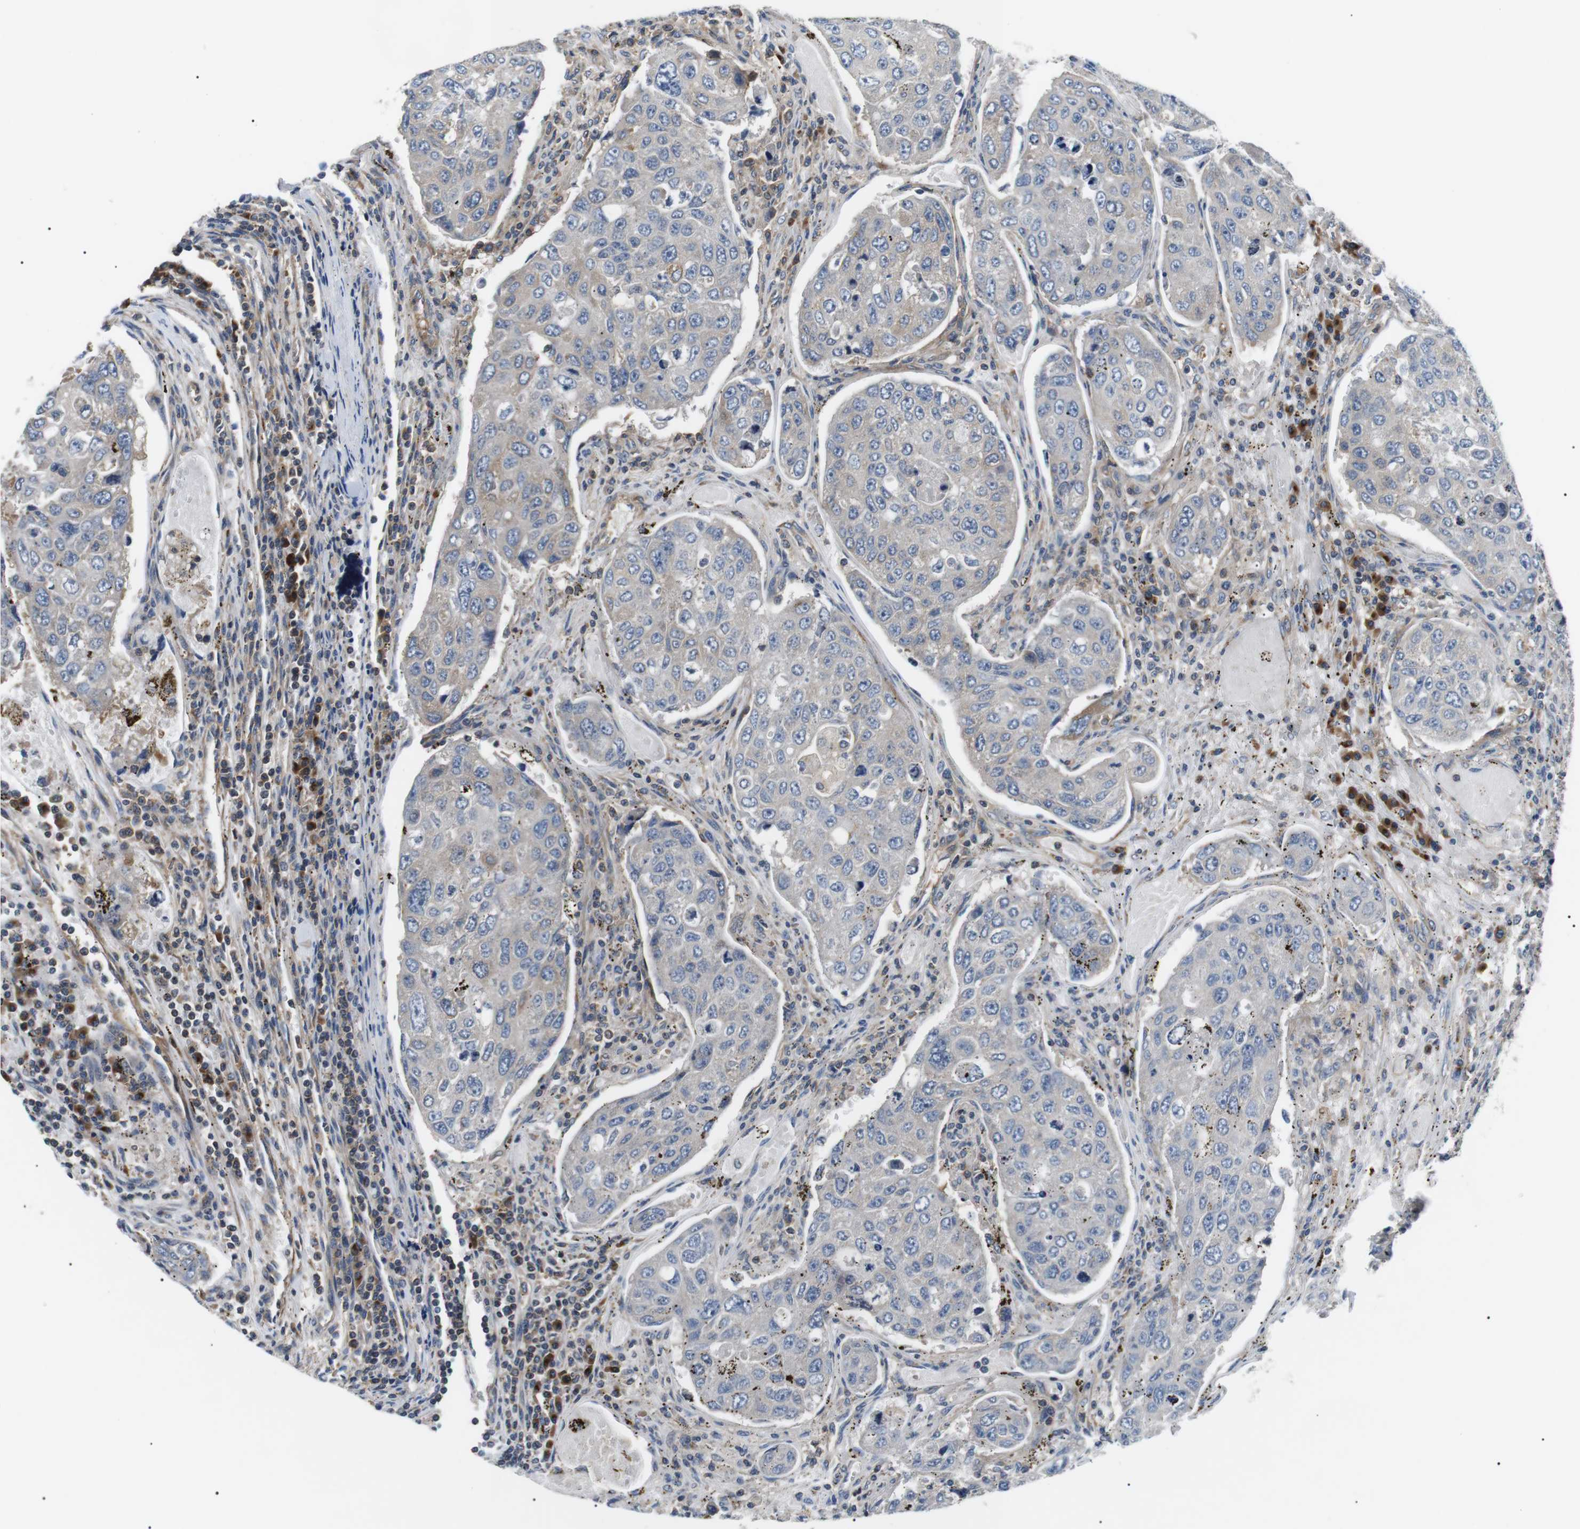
{"staining": {"intensity": "negative", "quantity": "none", "location": "none"}, "tissue": "urothelial cancer", "cell_type": "Tumor cells", "image_type": "cancer", "snomed": [{"axis": "morphology", "description": "Urothelial carcinoma, High grade"}, {"axis": "topography", "description": "Lymph node"}, {"axis": "topography", "description": "Urinary bladder"}], "caption": "IHC micrograph of neoplastic tissue: human high-grade urothelial carcinoma stained with DAB displays no significant protein expression in tumor cells. Brightfield microscopy of immunohistochemistry (IHC) stained with DAB (brown) and hematoxylin (blue), captured at high magnification.", "gene": "DIPK1A", "patient": {"sex": "male", "age": 51}}